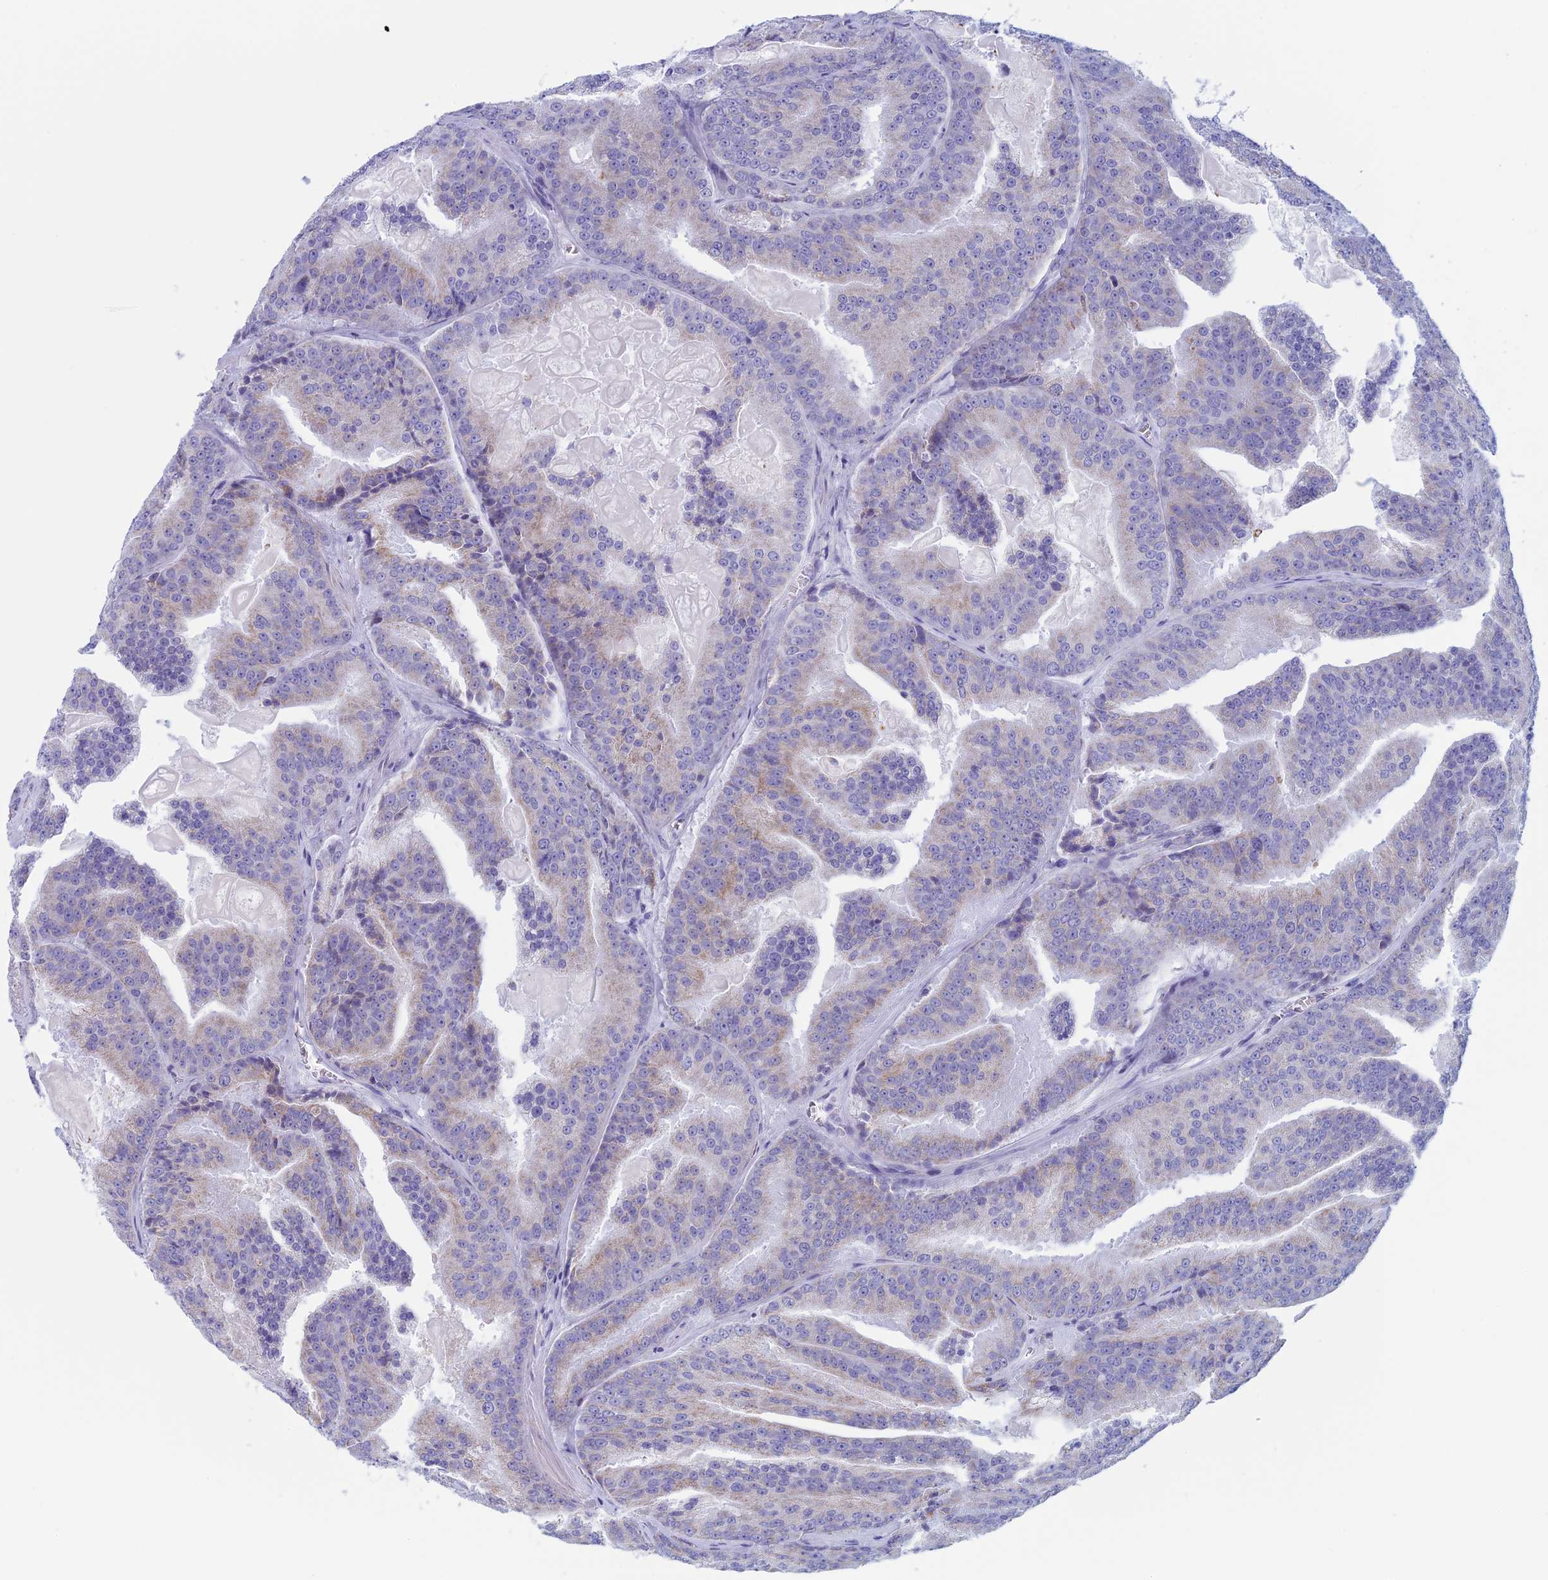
{"staining": {"intensity": "weak", "quantity": "<25%", "location": "cytoplasmic/membranous"}, "tissue": "prostate cancer", "cell_type": "Tumor cells", "image_type": "cancer", "snomed": [{"axis": "morphology", "description": "Adenocarcinoma, High grade"}, {"axis": "topography", "description": "Prostate"}], "caption": "An image of human prostate cancer (high-grade adenocarcinoma) is negative for staining in tumor cells. (DAB immunohistochemistry (IHC) visualized using brightfield microscopy, high magnification).", "gene": "NDUFB9", "patient": {"sex": "male", "age": 61}}